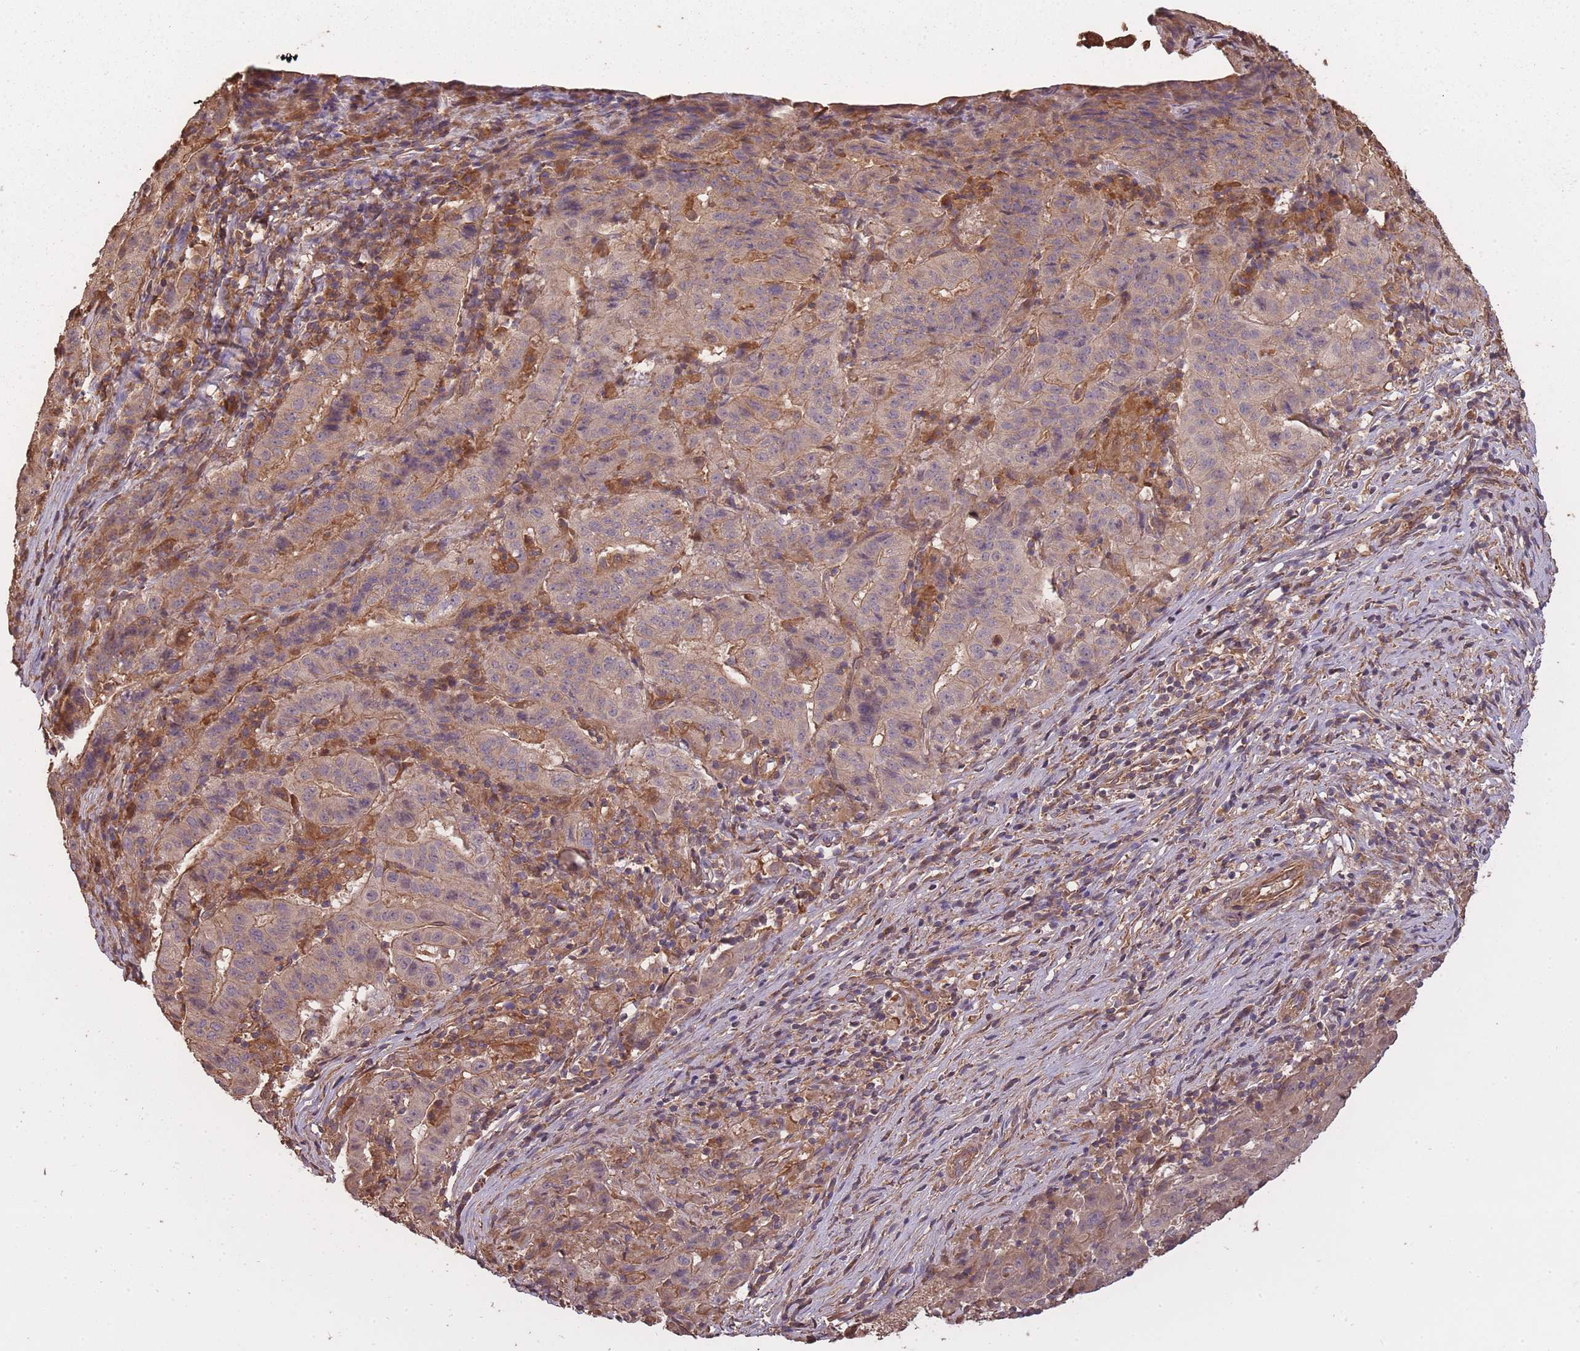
{"staining": {"intensity": "weak", "quantity": ">75%", "location": "cytoplasmic/membranous"}, "tissue": "pancreatic cancer", "cell_type": "Tumor cells", "image_type": "cancer", "snomed": [{"axis": "morphology", "description": "Adenocarcinoma, NOS"}, {"axis": "topography", "description": "Pancreas"}], "caption": "Human pancreatic cancer stained with a protein marker exhibits weak staining in tumor cells.", "gene": "ARMH3", "patient": {"sex": "male", "age": 63}}